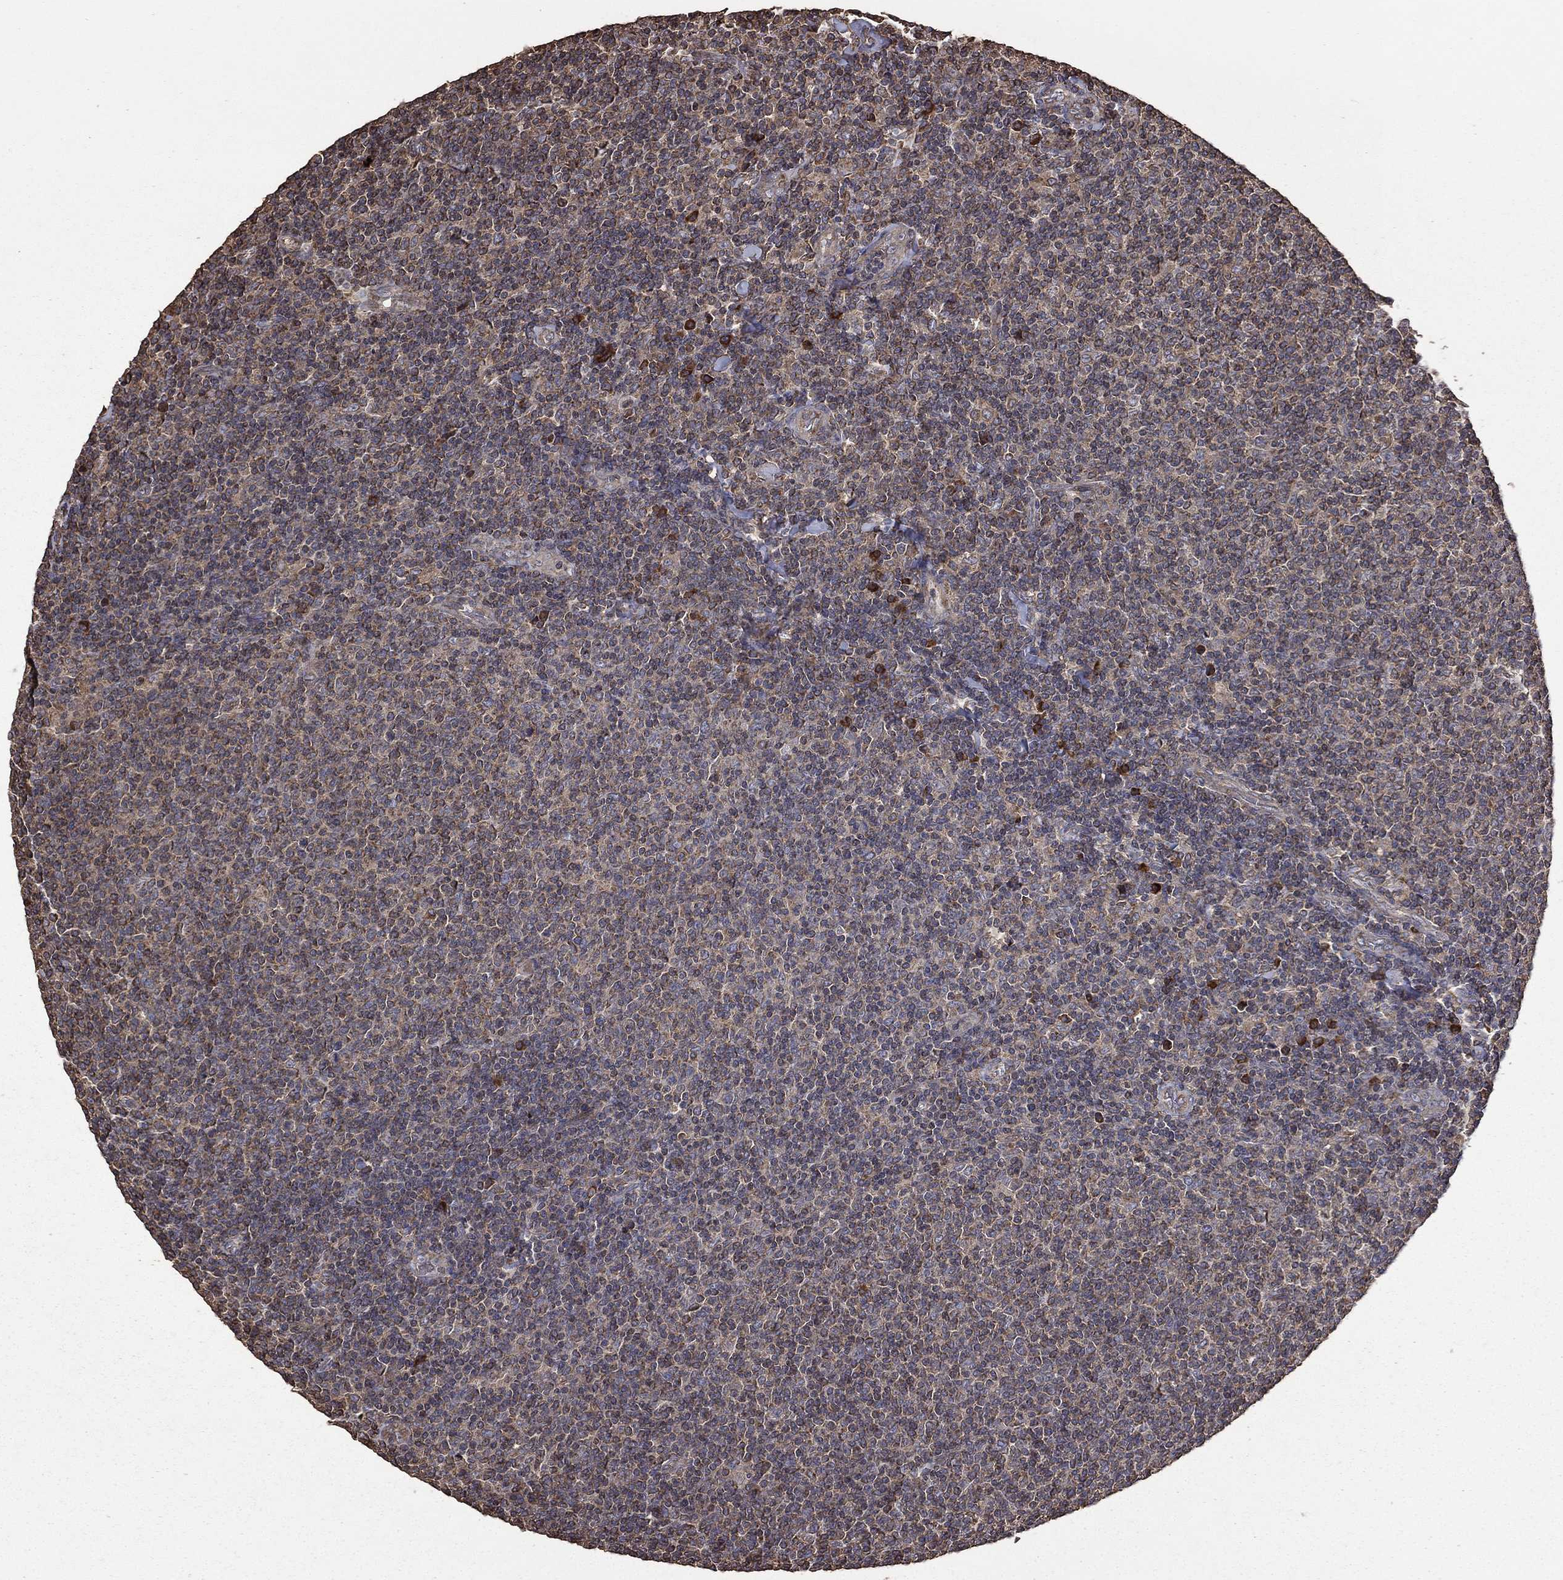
{"staining": {"intensity": "negative", "quantity": "none", "location": "none"}, "tissue": "lymphoma", "cell_type": "Tumor cells", "image_type": "cancer", "snomed": [{"axis": "morphology", "description": "Malignant lymphoma, non-Hodgkin's type, Low grade"}, {"axis": "topography", "description": "Lymph node"}], "caption": "IHC micrograph of human low-grade malignant lymphoma, non-Hodgkin's type stained for a protein (brown), which reveals no expression in tumor cells.", "gene": "METTL27", "patient": {"sex": "male", "age": 52}}